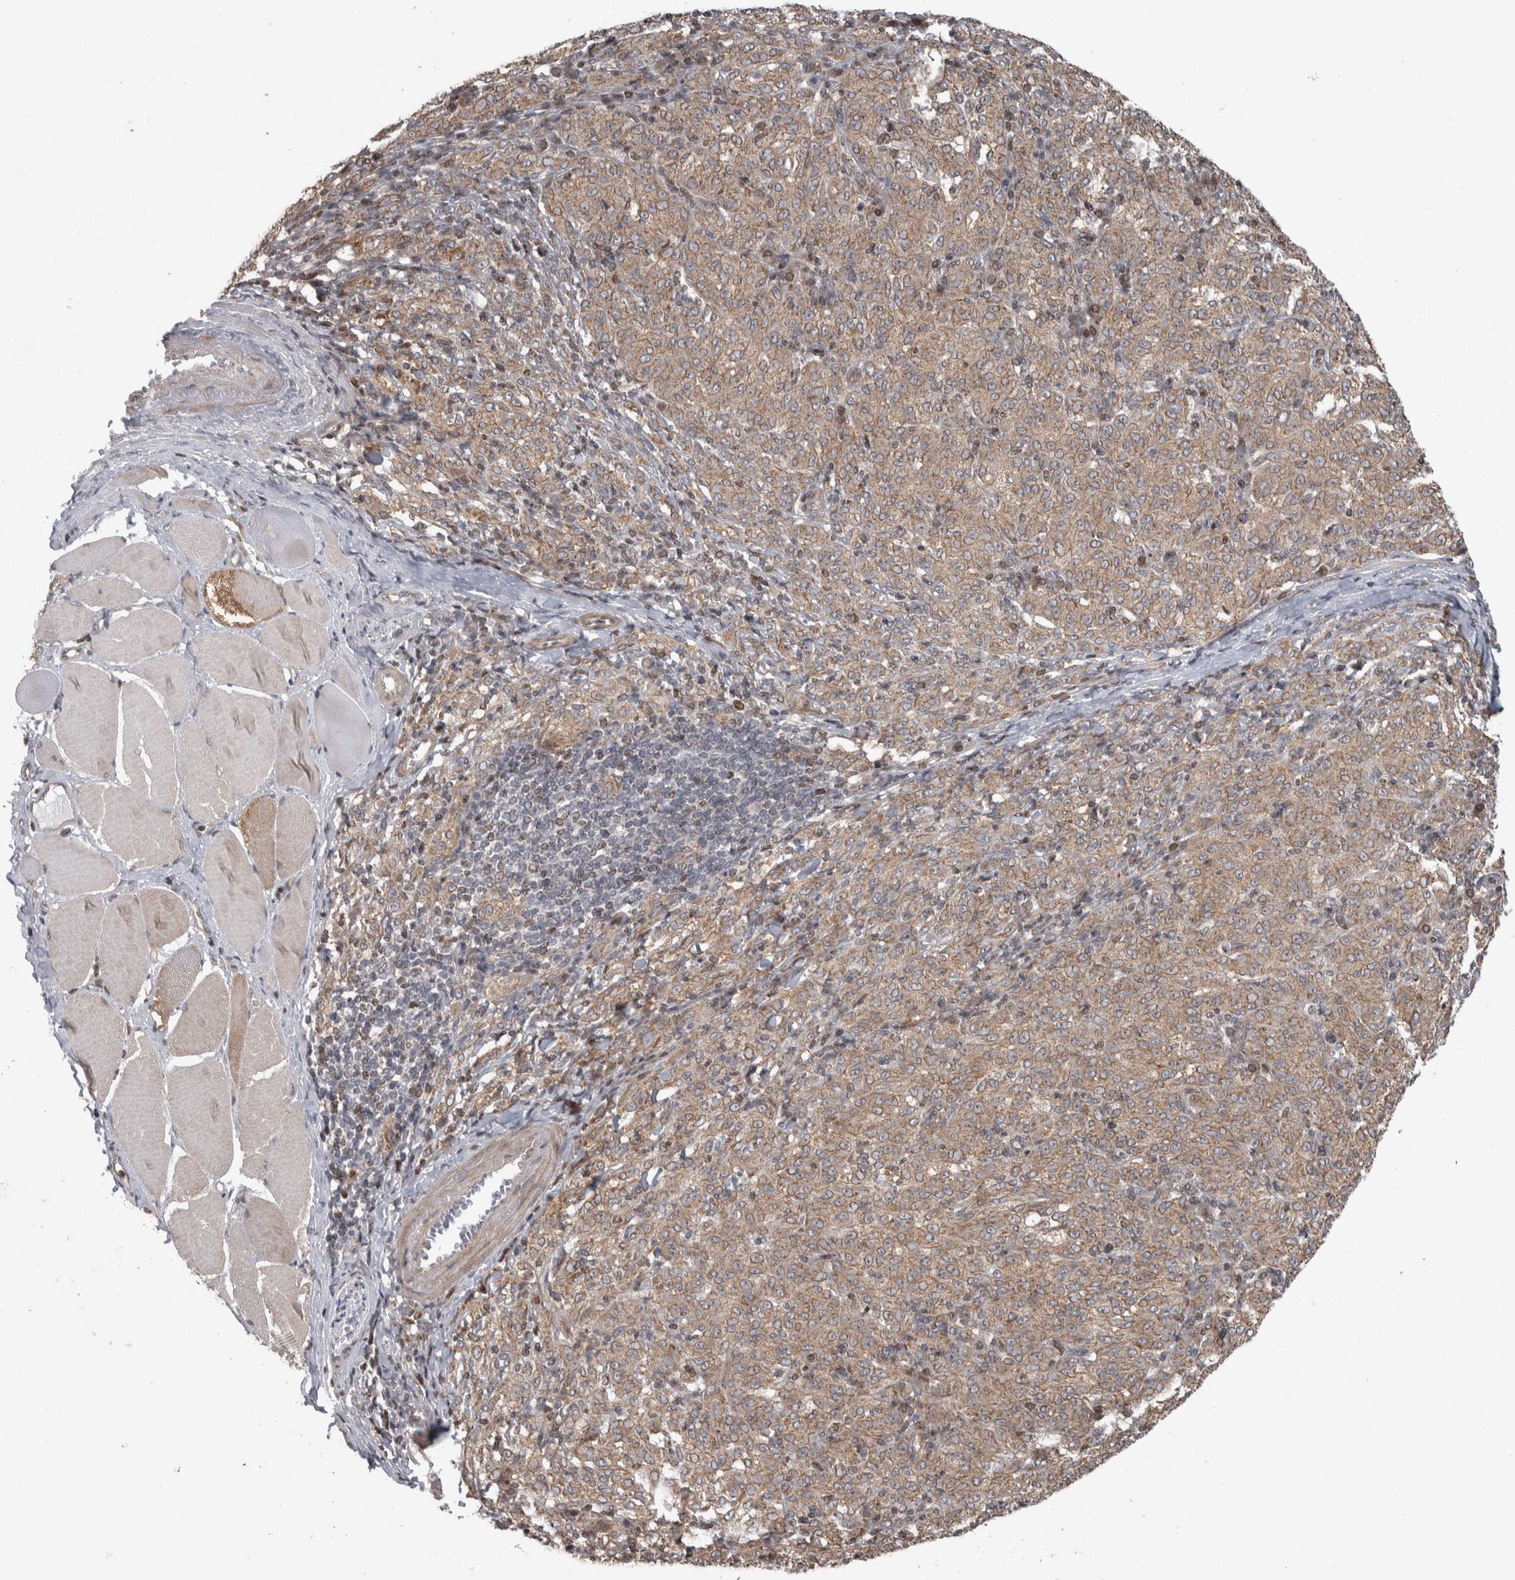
{"staining": {"intensity": "moderate", "quantity": ">75%", "location": "cytoplasmic/membranous"}, "tissue": "melanoma", "cell_type": "Tumor cells", "image_type": "cancer", "snomed": [{"axis": "morphology", "description": "Malignant melanoma, NOS"}, {"axis": "topography", "description": "Skin"}], "caption": "Malignant melanoma stained with a brown dye demonstrates moderate cytoplasmic/membranous positive positivity in about >75% of tumor cells.", "gene": "CWC27", "patient": {"sex": "female", "age": 72}}